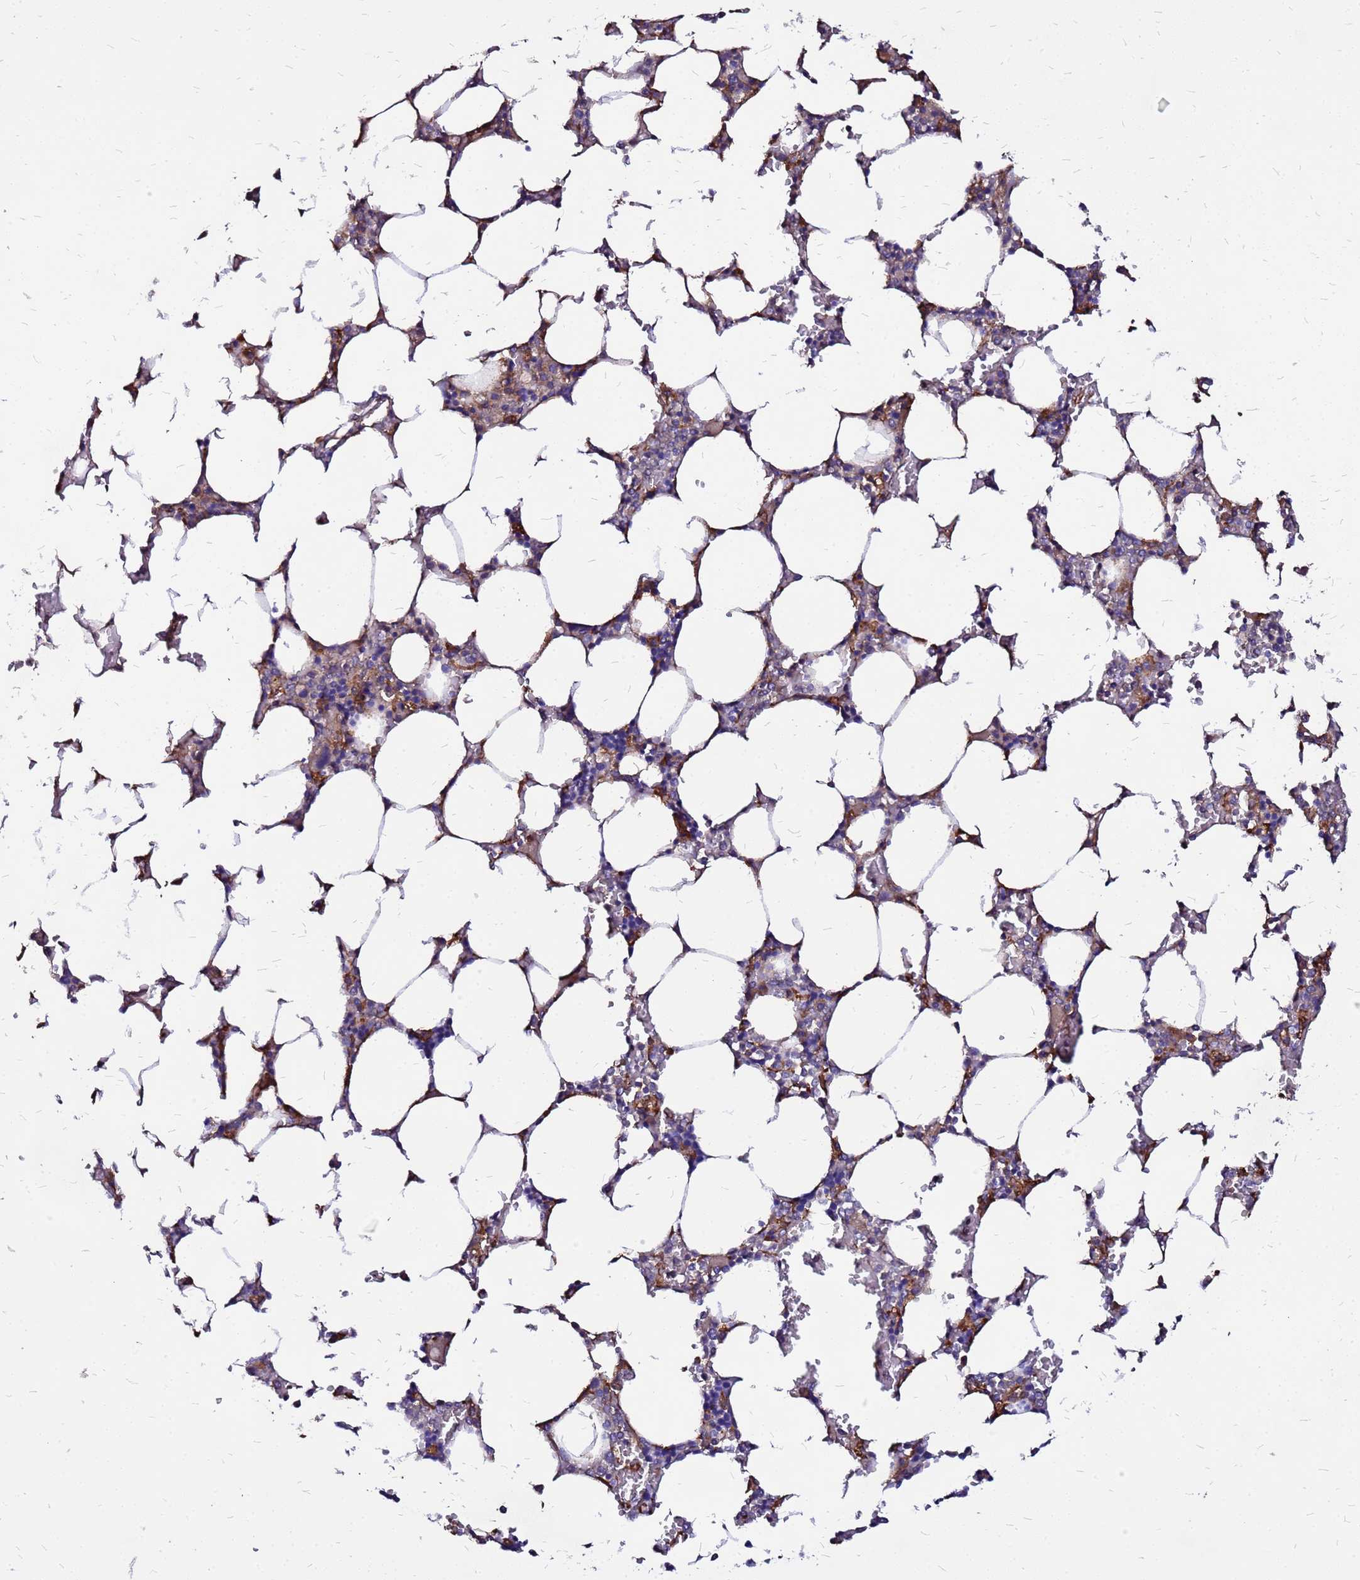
{"staining": {"intensity": "moderate", "quantity": "<25%", "location": "cytoplasmic/membranous"}, "tissue": "bone marrow", "cell_type": "Hematopoietic cells", "image_type": "normal", "snomed": [{"axis": "morphology", "description": "Normal tissue, NOS"}, {"axis": "topography", "description": "Bone marrow"}], "caption": "IHC of benign human bone marrow exhibits low levels of moderate cytoplasmic/membranous positivity in approximately <25% of hematopoietic cells.", "gene": "ARHGEF35", "patient": {"sex": "male", "age": 64}}